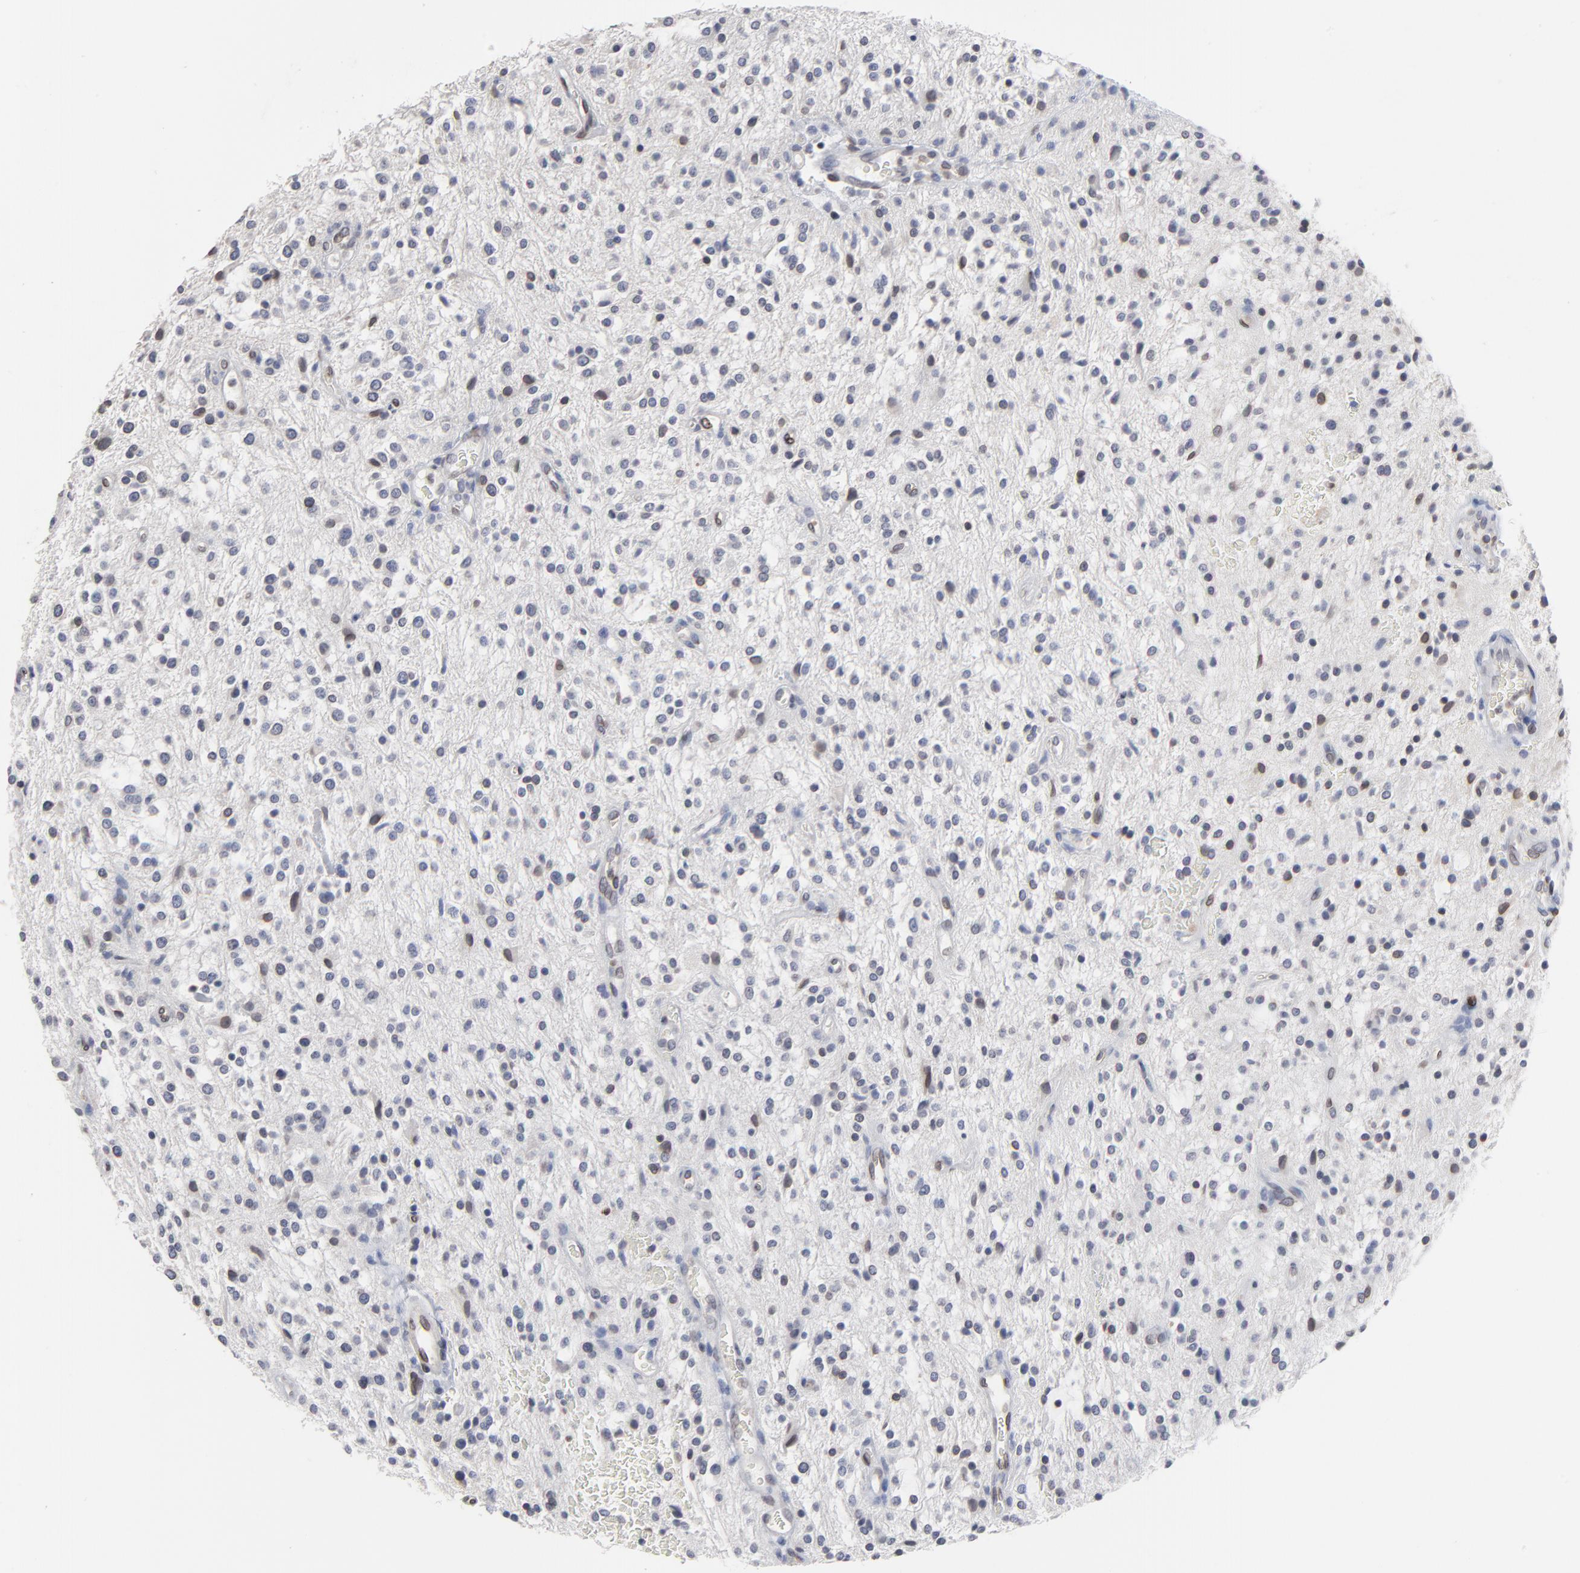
{"staining": {"intensity": "moderate", "quantity": "25%-75%", "location": "cytoplasmic/membranous,nuclear"}, "tissue": "glioma", "cell_type": "Tumor cells", "image_type": "cancer", "snomed": [{"axis": "morphology", "description": "Glioma, malignant, NOS"}, {"axis": "topography", "description": "Cerebellum"}], "caption": "High-power microscopy captured an immunohistochemistry micrograph of malignant glioma, revealing moderate cytoplasmic/membranous and nuclear positivity in about 25%-75% of tumor cells.", "gene": "SYNE2", "patient": {"sex": "female", "age": 10}}